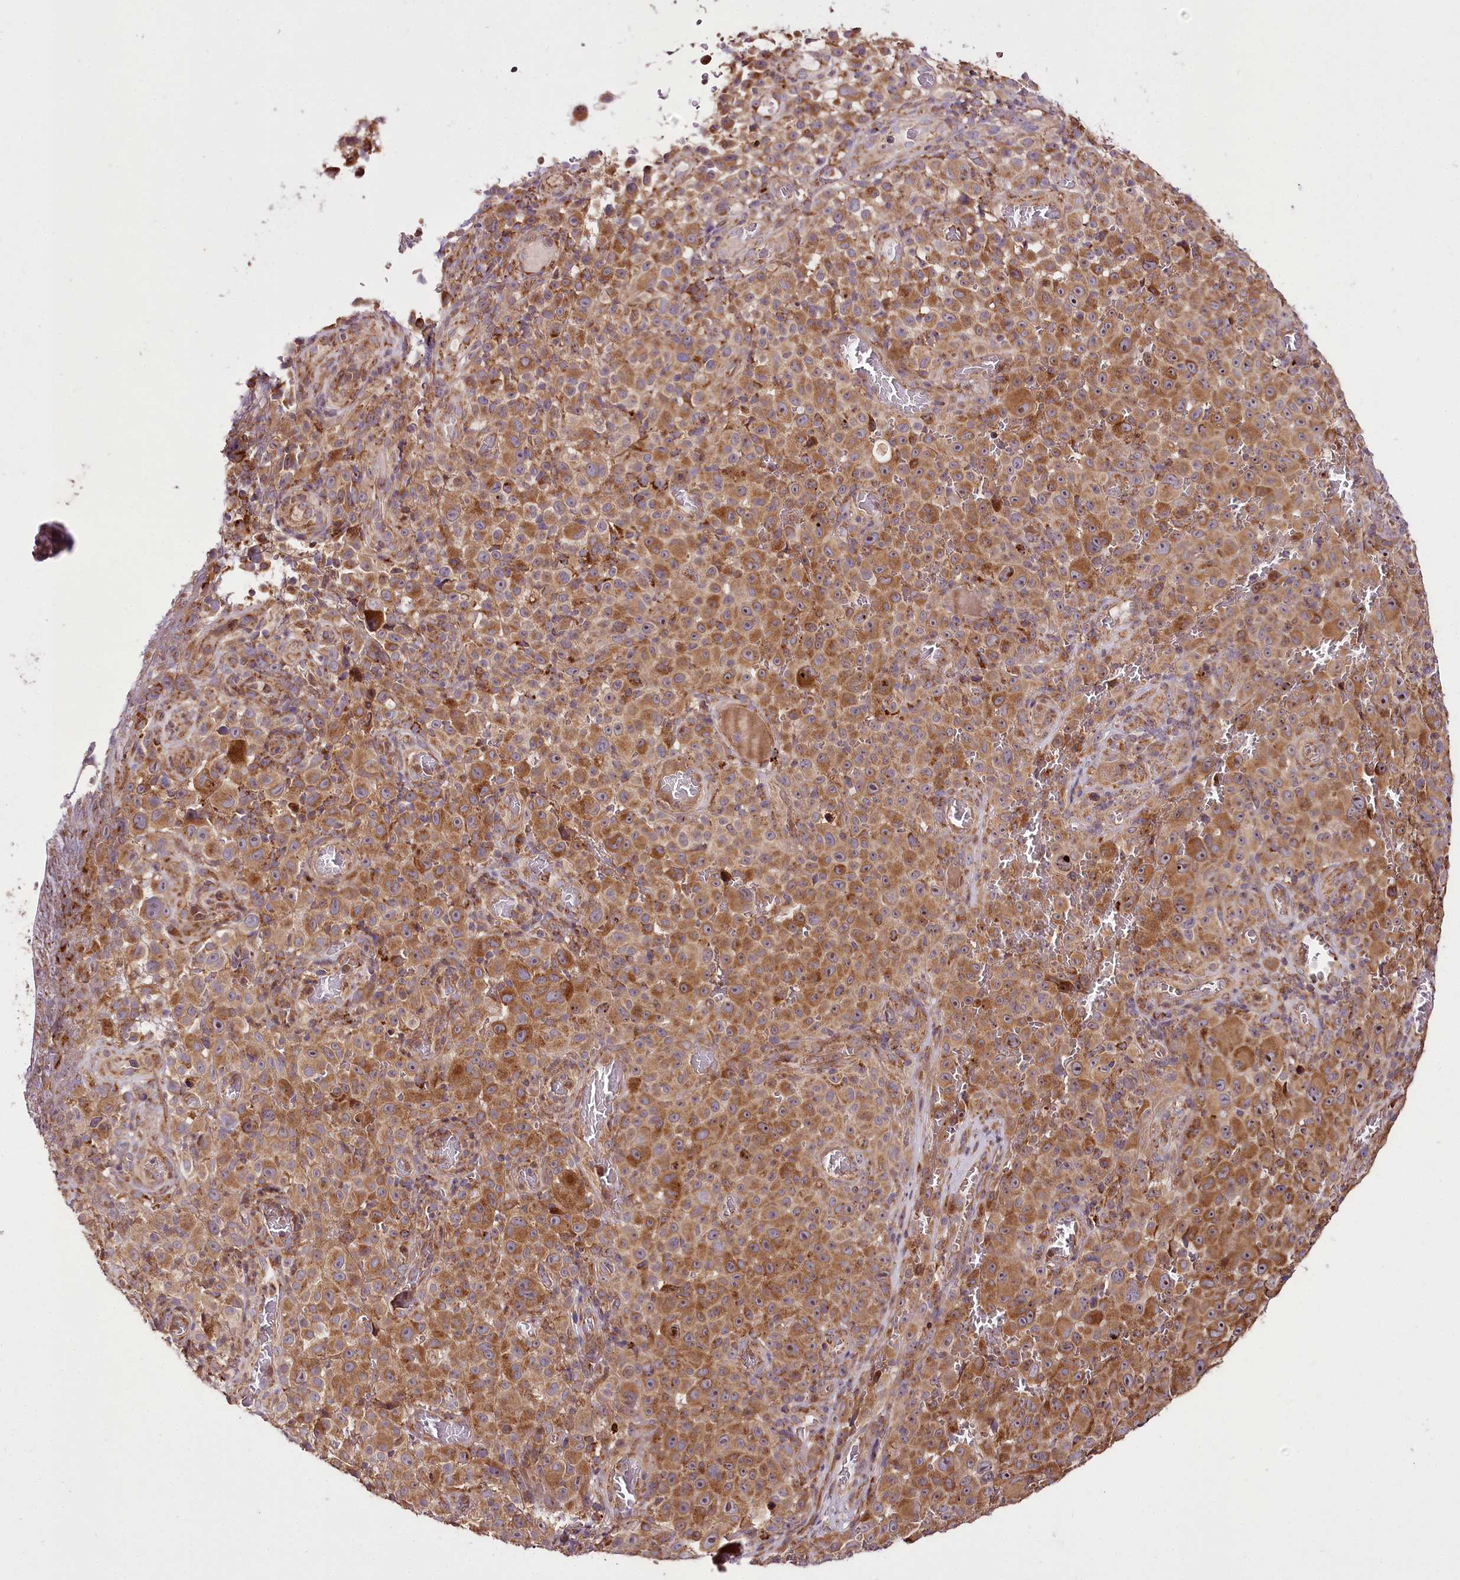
{"staining": {"intensity": "moderate", "quantity": ">75%", "location": "cytoplasmic/membranous,nuclear"}, "tissue": "melanoma", "cell_type": "Tumor cells", "image_type": "cancer", "snomed": [{"axis": "morphology", "description": "Malignant melanoma, NOS"}, {"axis": "topography", "description": "Skin"}], "caption": "Immunohistochemical staining of human melanoma shows medium levels of moderate cytoplasmic/membranous and nuclear expression in about >75% of tumor cells.", "gene": "RAB7A", "patient": {"sex": "female", "age": 82}}